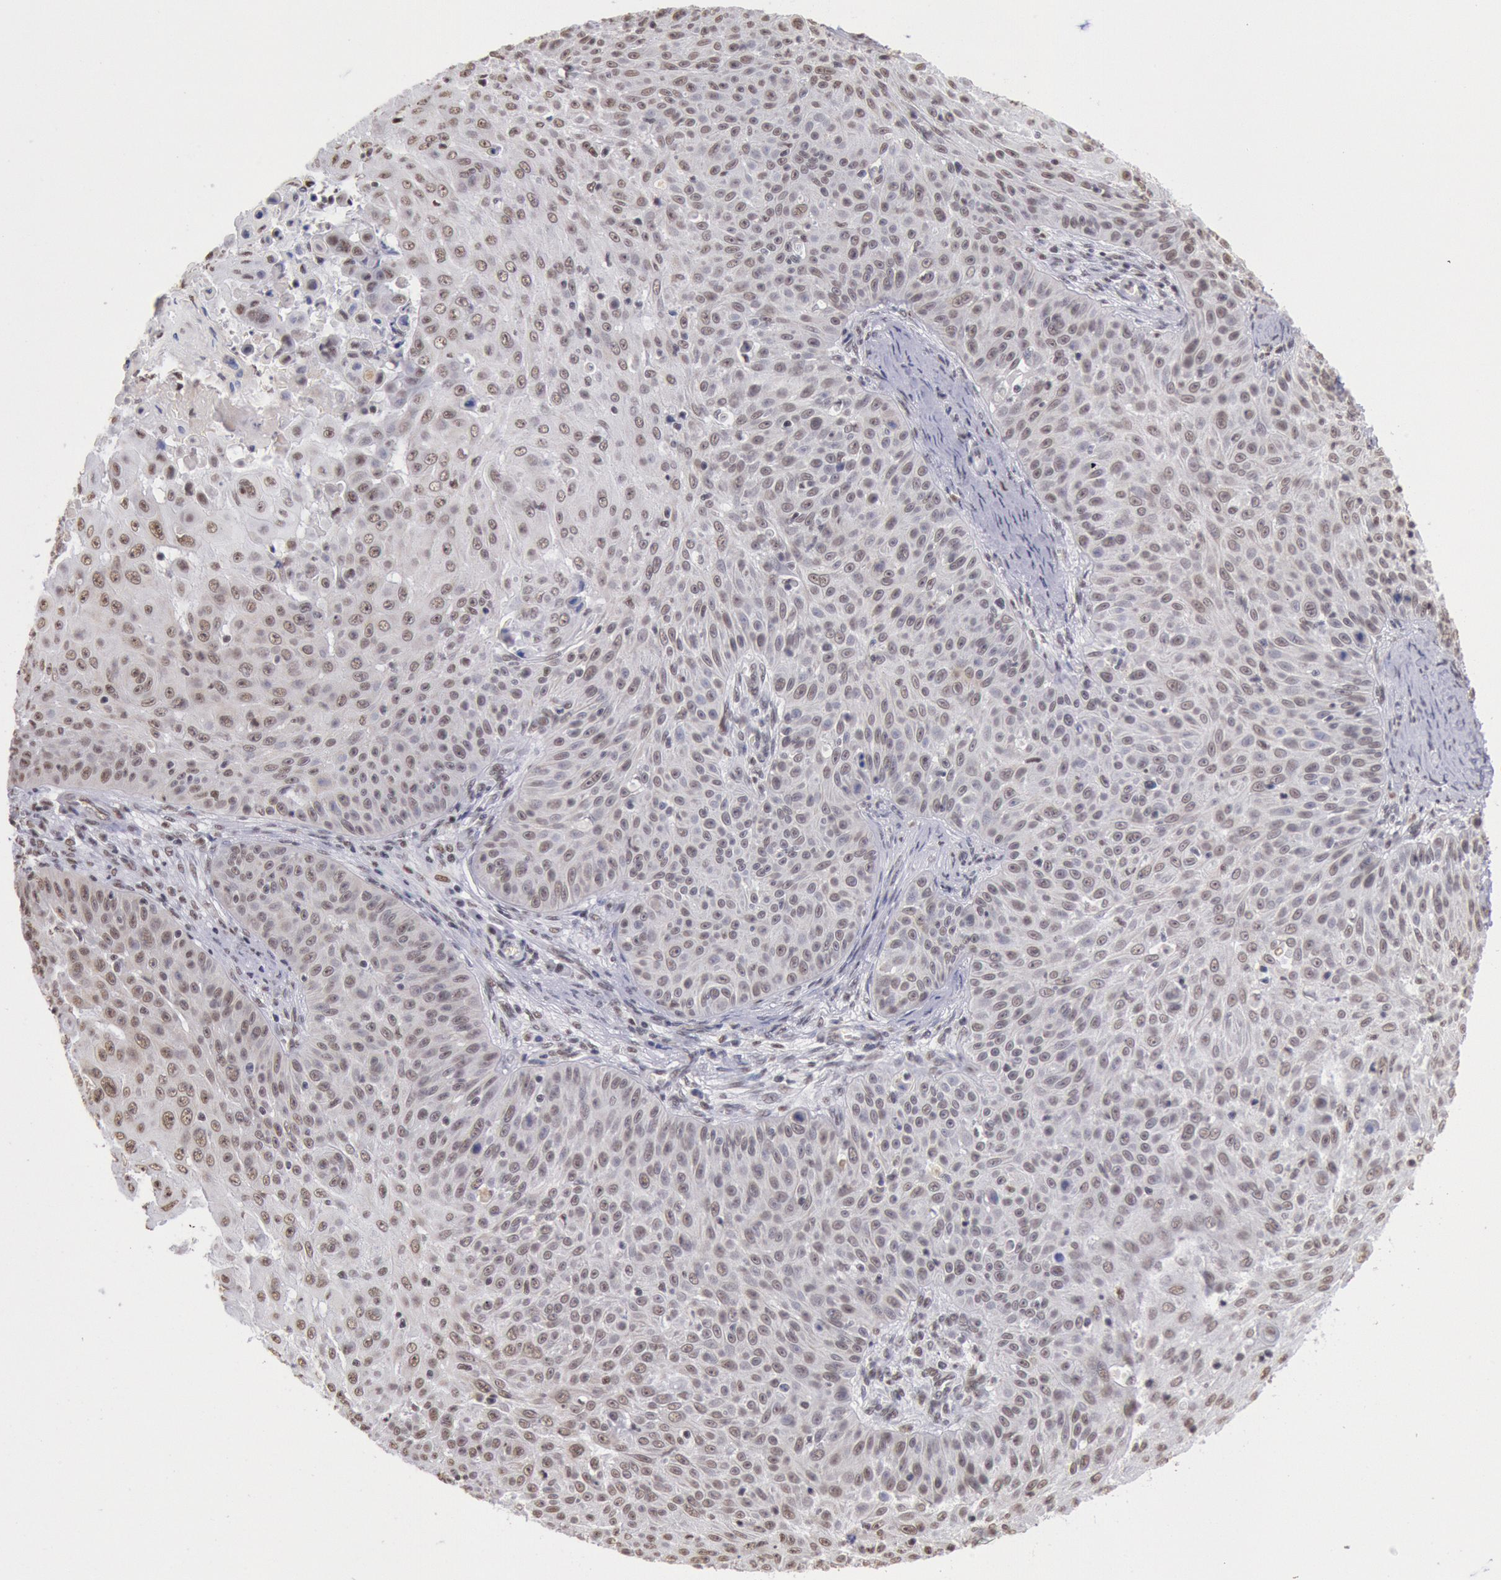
{"staining": {"intensity": "weak", "quantity": ">75%", "location": "nuclear"}, "tissue": "skin cancer", "cell_type": "Tumor cells", "image_type": "cancer", "snomed": [{"axis": "morphology", "description": "Squamous cell carcinoma, NOS"}, {"axis": "topography", "description": "Skin"}], "caption": "Immunohistochemical staining of human squamous cell carcinoma (skin) displays weak nuclear protein positivity in about >75% of tumor cells.", "gene": "SNRPD3", "patient": {"sex": "male", "age": 82}}